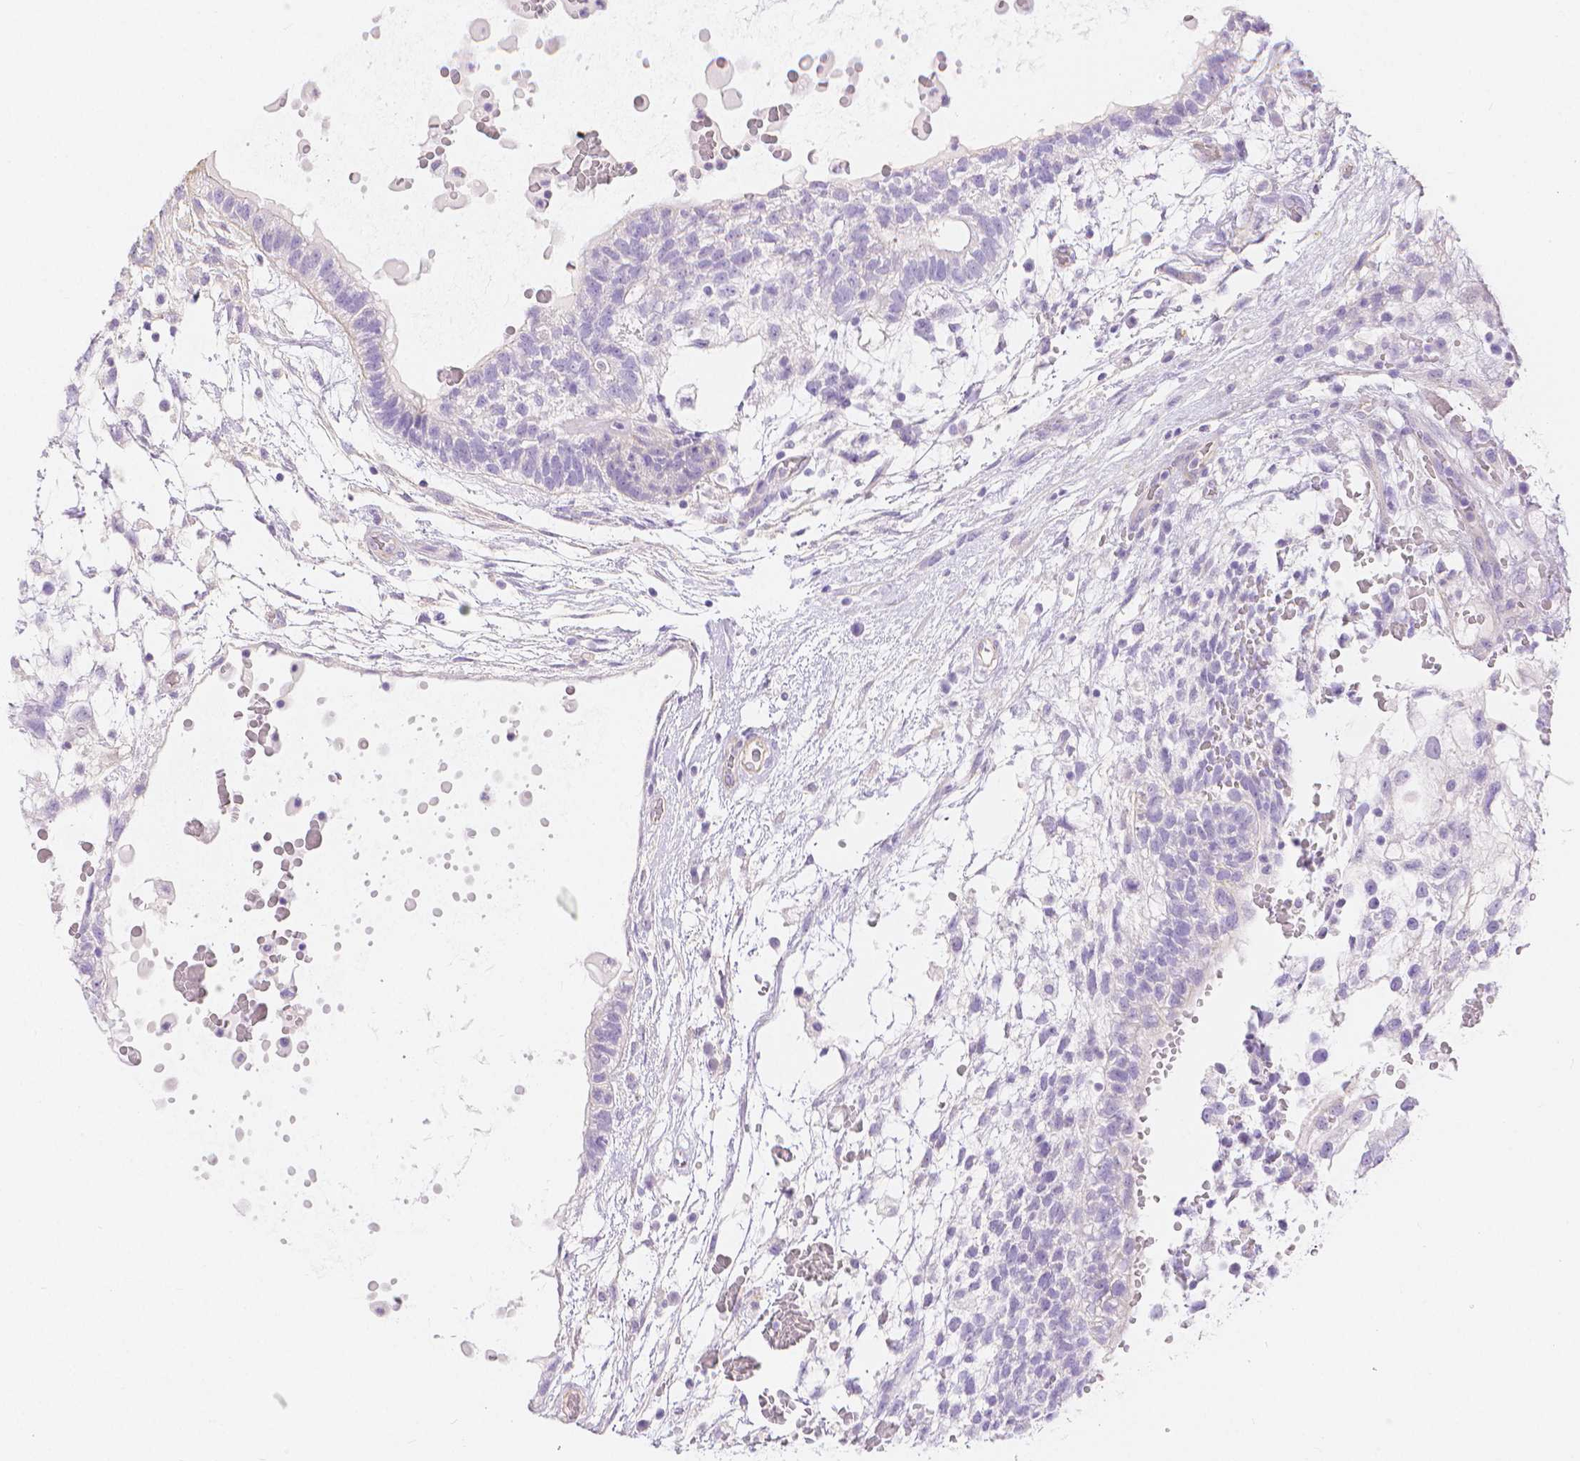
{"staining": {"intensity": "negative", "quantity": "none", "location": "none"}, "tissue": "testis cancer", "cell_type": "Tumor cells", "image_type": "cancer", "snomed": [{"axis": "morphology", "description": "Normal tissue, NOS"}, {"axis": "morphology", "description": "Carcinoma, Embryonal, NOS"}, {"axis": "topography", "description": "Testis"}], "caption": "IHC micrograph of testis cancer stained for a protein (brown), which exhibits no positivity in tumor cells. Nuclei are stained in blue.", "gene": "SLC27A5", "patient": {"sex": "male", "age": 32}}